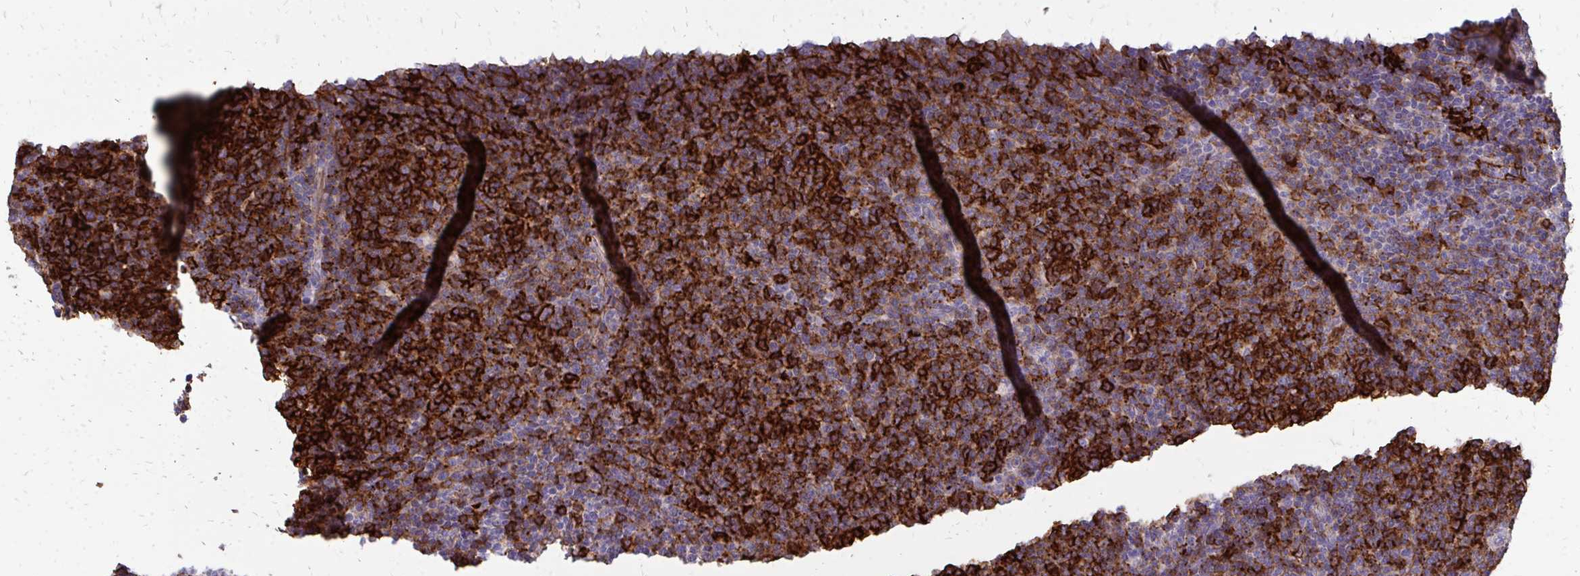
{"staining": {"intensity": "strong", "quantity": "25%-75%", "location": "cytoplasmic/membranous"}, "tissue": "lymphoma", "cell_type": "Tumor cells", "image_type": "cancer", "snomed": [{"axis": "morphology", "description": "Malignant lymphoma, non-Hodgkin's type, Low grade"}, {"axis": "topography", "description": "Lymph node"}], "caption": "Immunohistochemical staining of human low-grade malignant lymphoma, non-Hodgkin's type exhibits strong cytoplasmic/membranous protein positivity in approximately 25%-75% of tumor cells. (DAB IHC with brightfield microscopy, high magnification).", "gene": "MARCKSL1", "patient": {"sex": "male", "age": 66}}